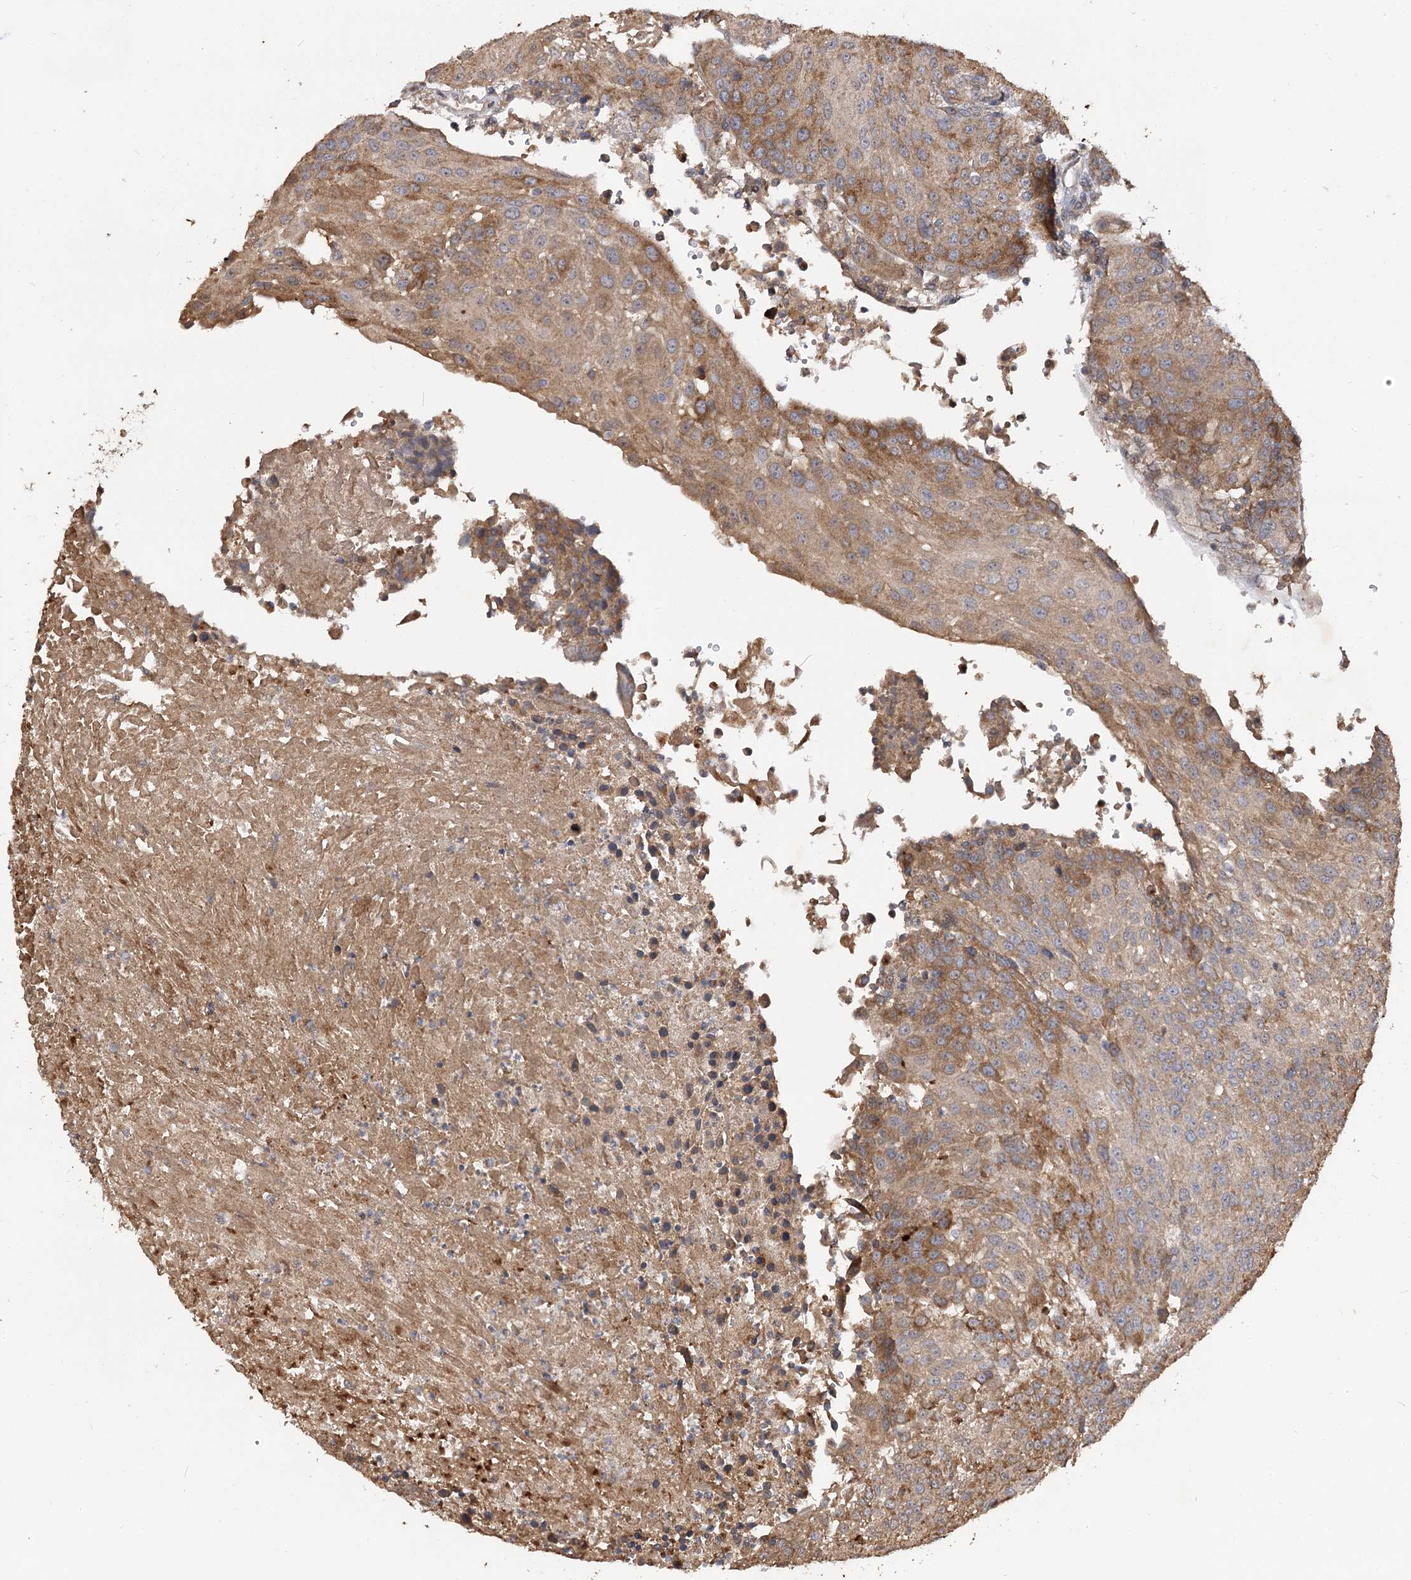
{"staining": {"intensity": "moderate", "quantity": ">75%", "location": "cytoplasmic/membranous"}, "tissue": "urothelial cancer", "cell_type": "Tumor cells", "image_type": "cancer", "snomed": [{"axis": "morphology", "description": "Urothelial carcinoma, High grade"}, {"axis": "topography", "description": "Urinary bladder"}], "caption": "Protein staining by IHC reveals moderate cytoplasmic/membranous staining in approximately >75% of tumor cells in urothelial cancer.", "gene": "ARL13A", "patient": {"sex": "female", "age": 85}}